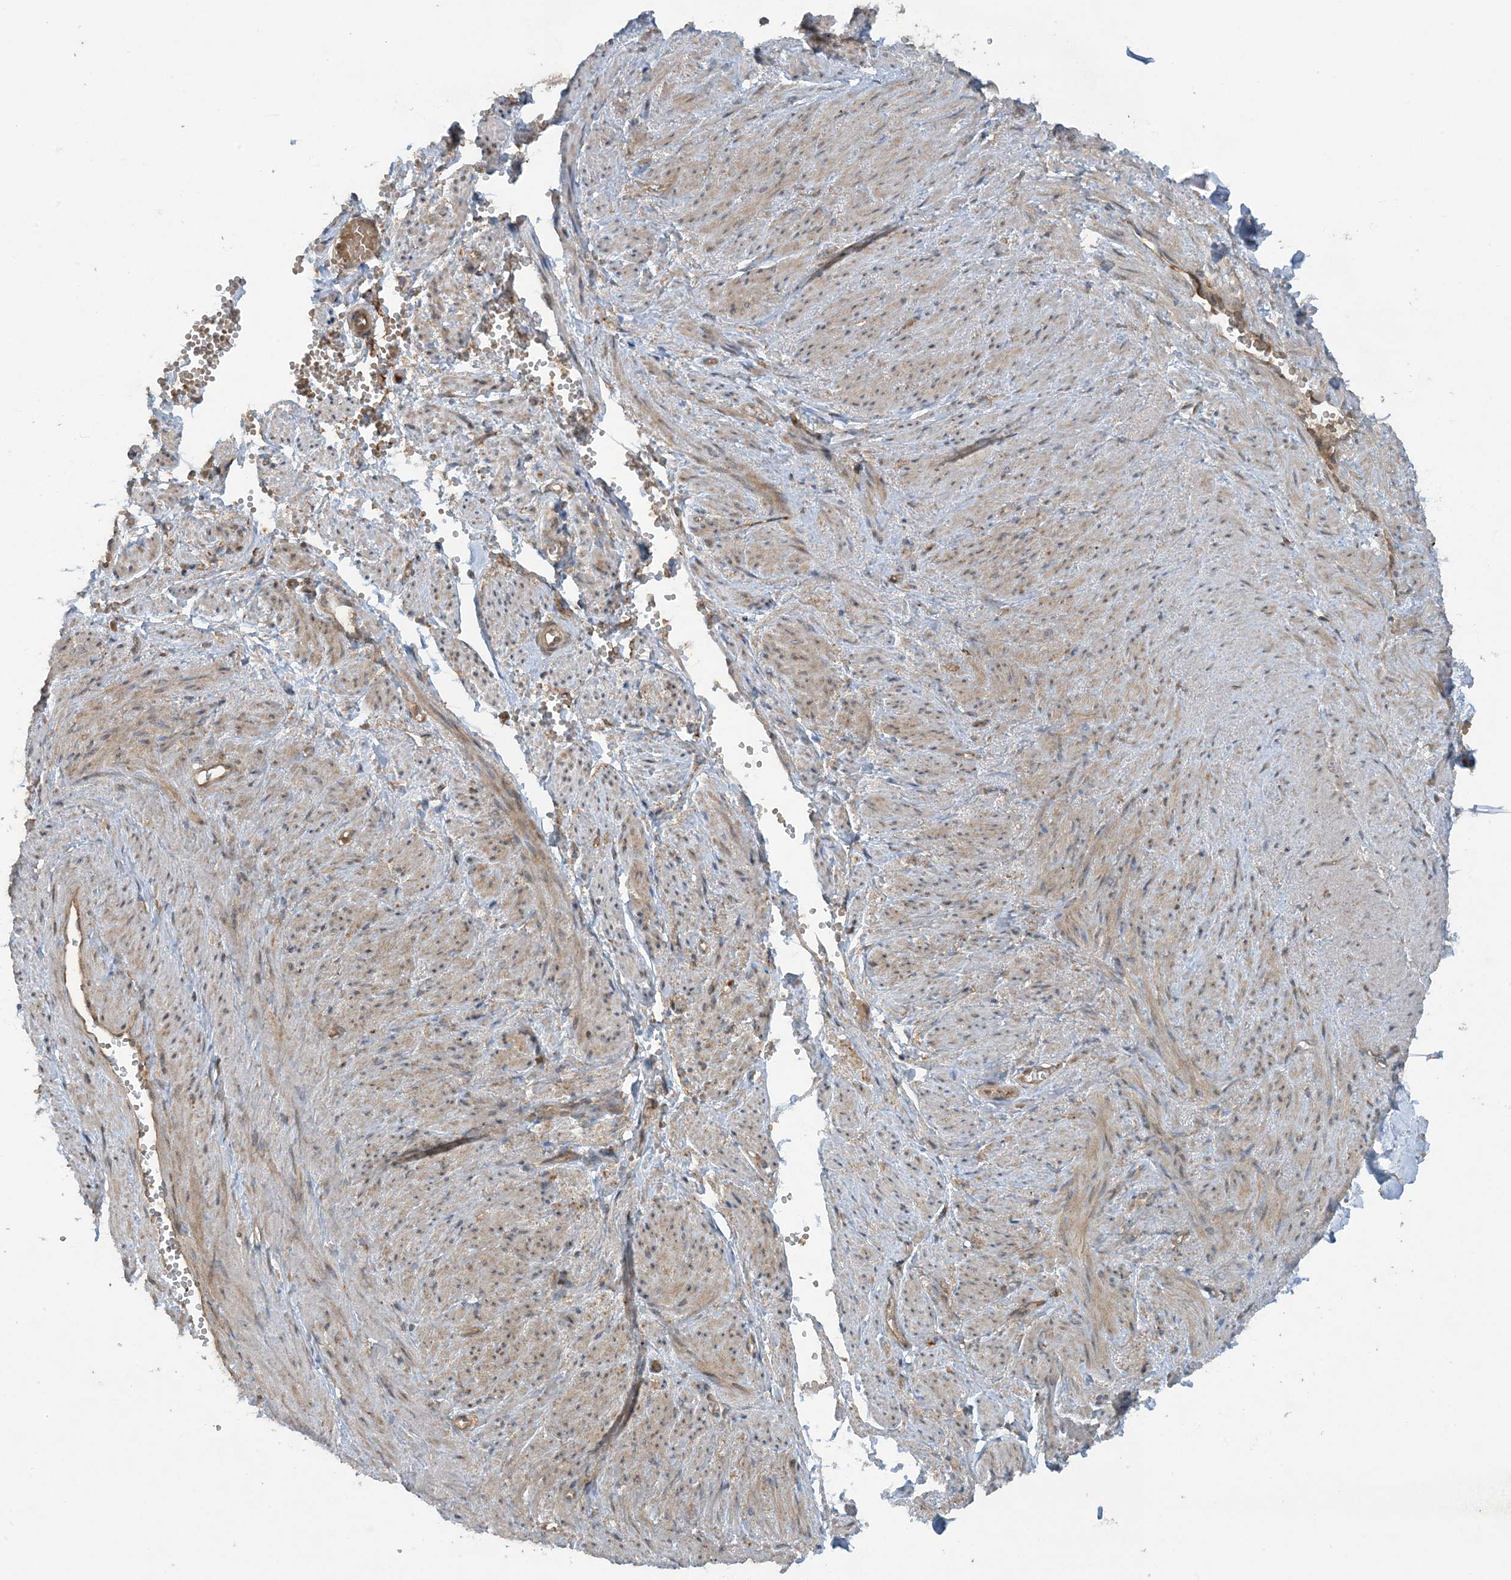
{"staining": {"intensity": "weak", "quantity": "25%-75%", "location": "cytoplasmic/membranous"}, "tissue": "adipose tissue", "cell_type": "Adipocytes", "image_type": "normal", "snomed": [{"axis": "morphology", "description": "Normal tissue, NOS"}, {"axis": "topography", "description": "Smooth muscle"}, {"axis": "topography", "description": "Peripheral nerve tissue"}], "caption": "The histopathology image demonstrates immunohistochemical staining of normal adipose tissue. There is weak cytoplasmic/membranous expression is seen in approximately 25%-75% of adipocytes.", "gene": "STAM2", "patient": {"sex": "female", "age": 39}}